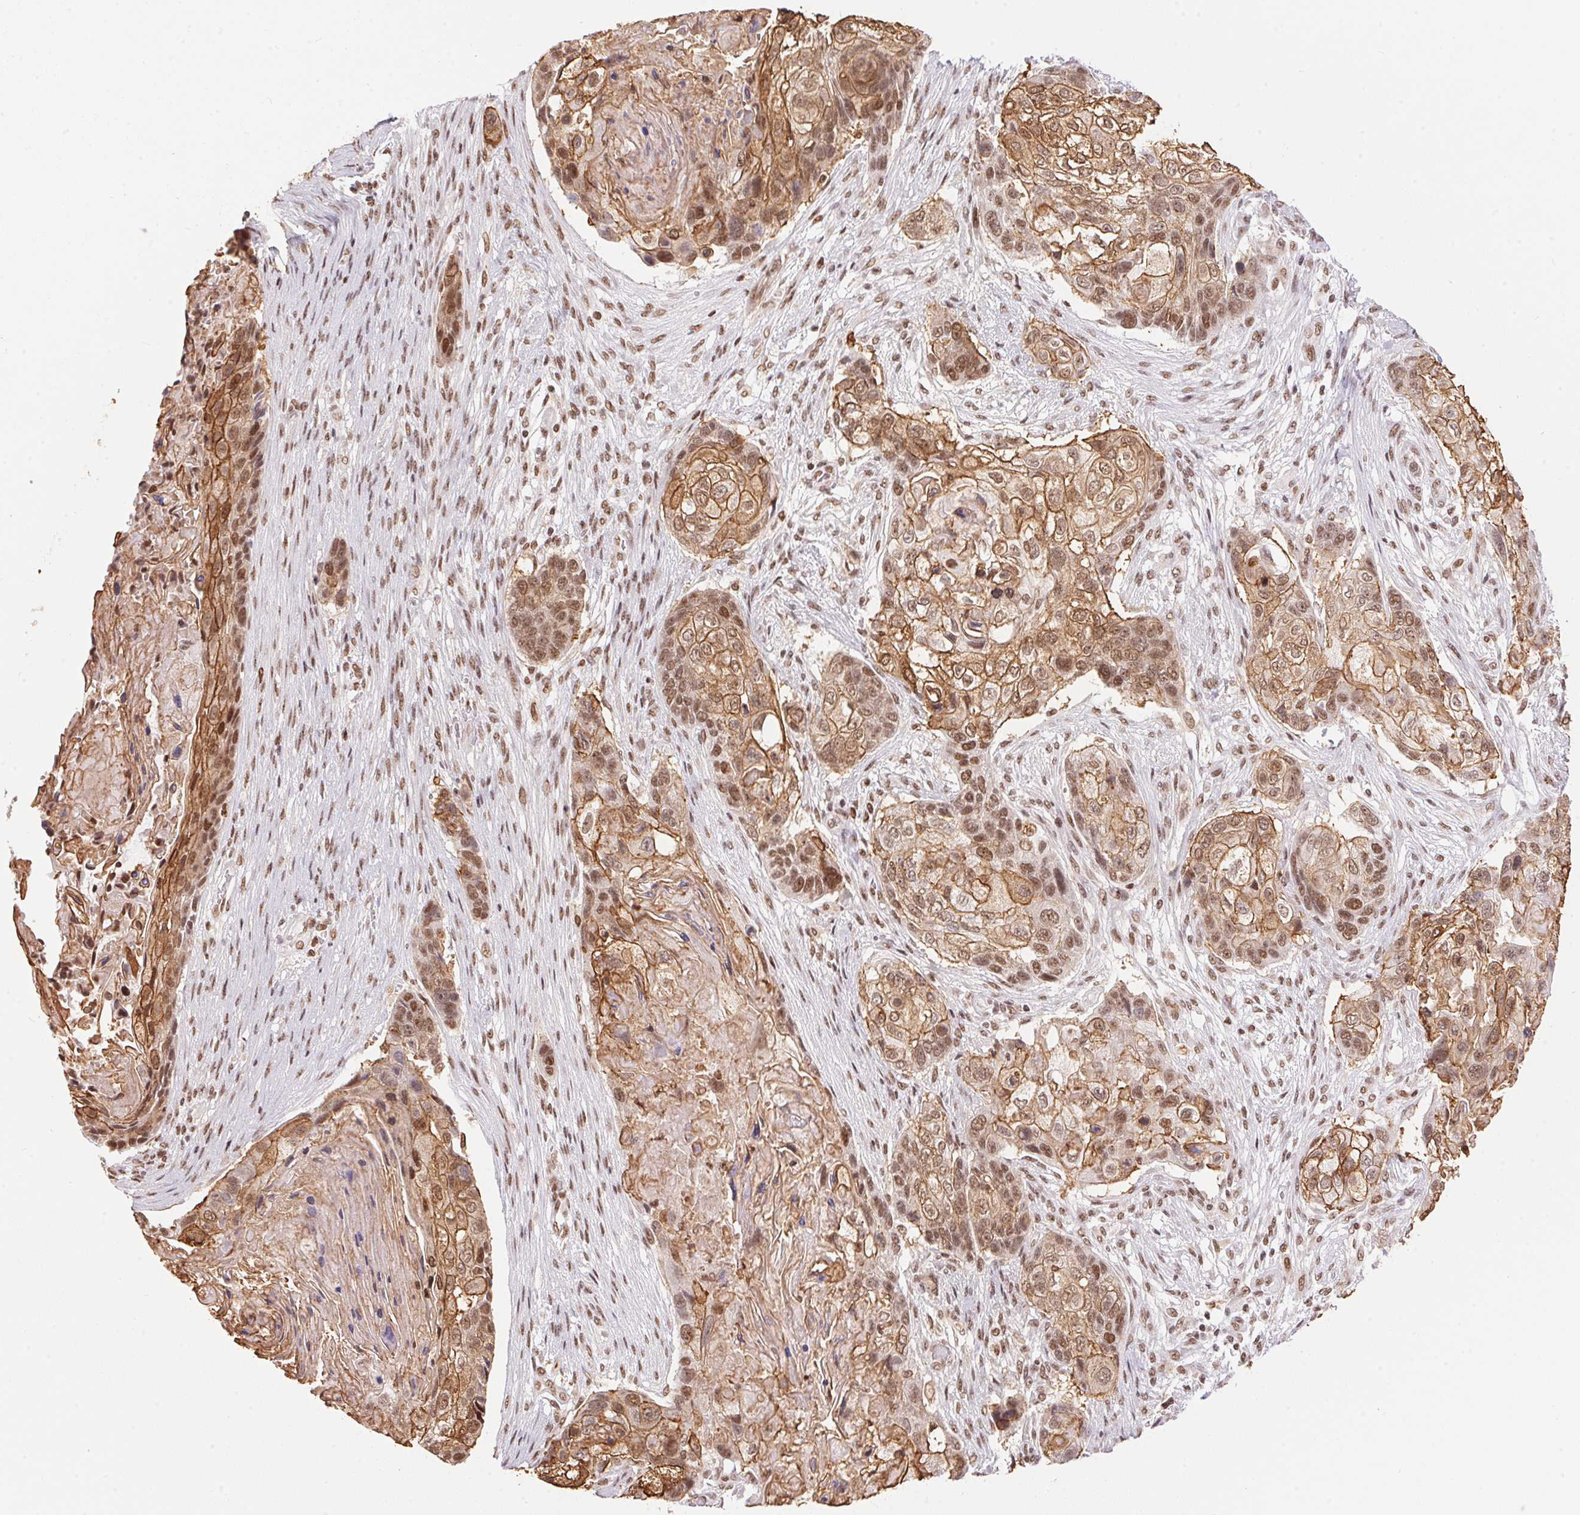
{"staining": {"intensity": "moderate", "quantity": ">75%", "location": "cytoplasmic/membranous,nuclear"}, "tissue": "lung cancer", "cell_type": "Tumor cells", "image_type": "cancer", "snomed": [{"axis": "morphology", "description": "Squamous cell carcinoma, NOS"}, {"axis": "topography", "description": "Lung"}], "caption": "Immunohistochemistry of squamous cell carcinoma (lung) demonstrates medium levels of moderate cytoplasmic/membranous and nuclear positivity in about >75% of tumor cells. Nuclei are stained in blue.", "gene": "NFE2L1", "patient": {"sex": "male", "age": 69}}